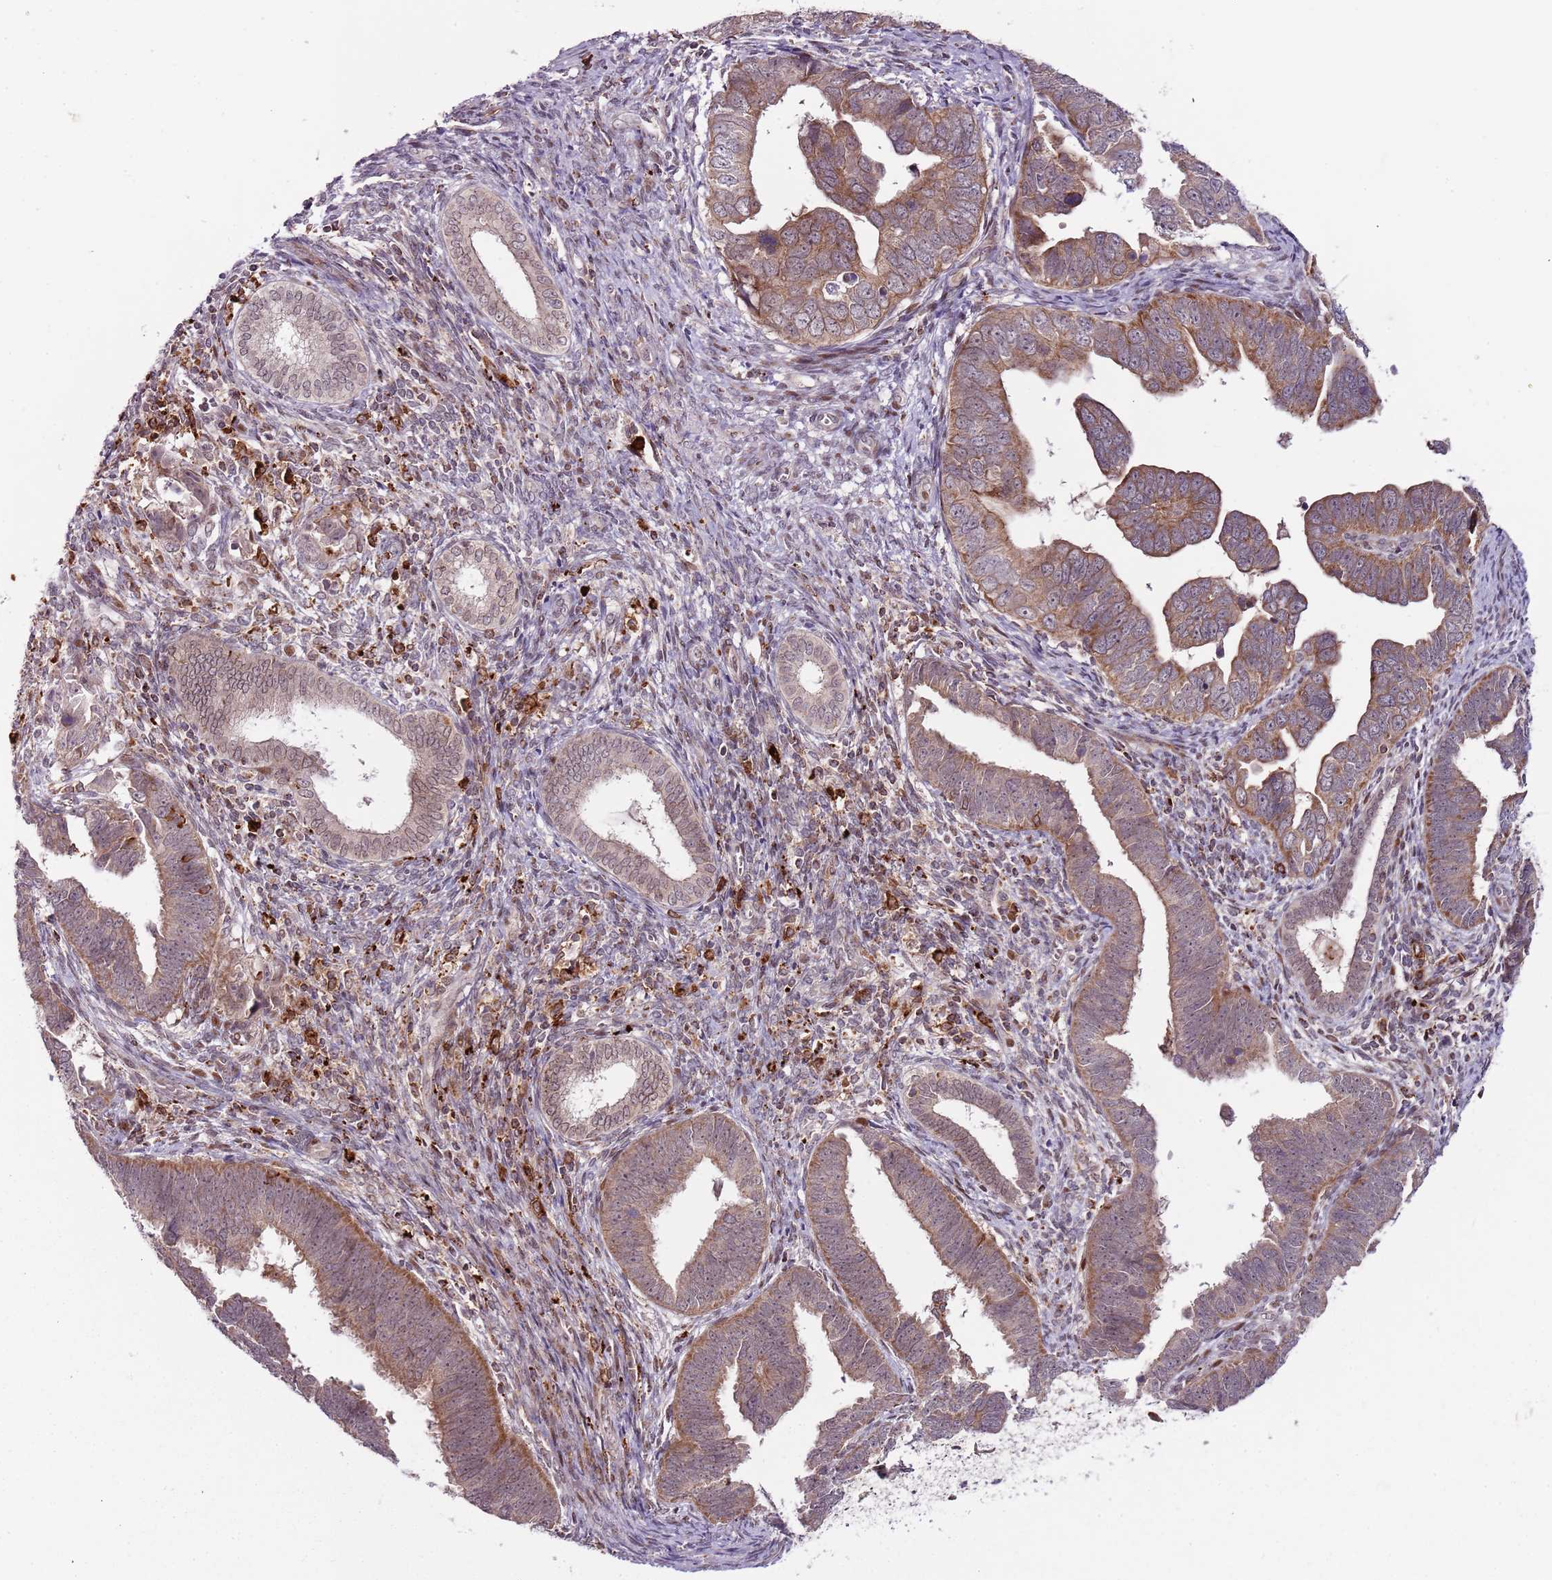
{"staining": {"intensity": "moderate", "quantity": "25%-75%", "location": "cytoplasmic/membranous"}, "tissue": "endometrial cancer", "cell_type": "Tumor cells", "image_type": "cancer", "snomed": [{"axis": "morphology", "description": "Adenocarcinoma, NOS"}, {"axis": "topography", "description": "Endometrium"}], "caption": "A high-resolution image shows immunohistochemistry (IHC) staining of endometrial adenocarcinoma, which displays moderate cytoplasmic/membranous expression in approximately 25%-75% of tumor cells.", "gene": "ULK3", "patient": {"sex": "female", "age": 75}}